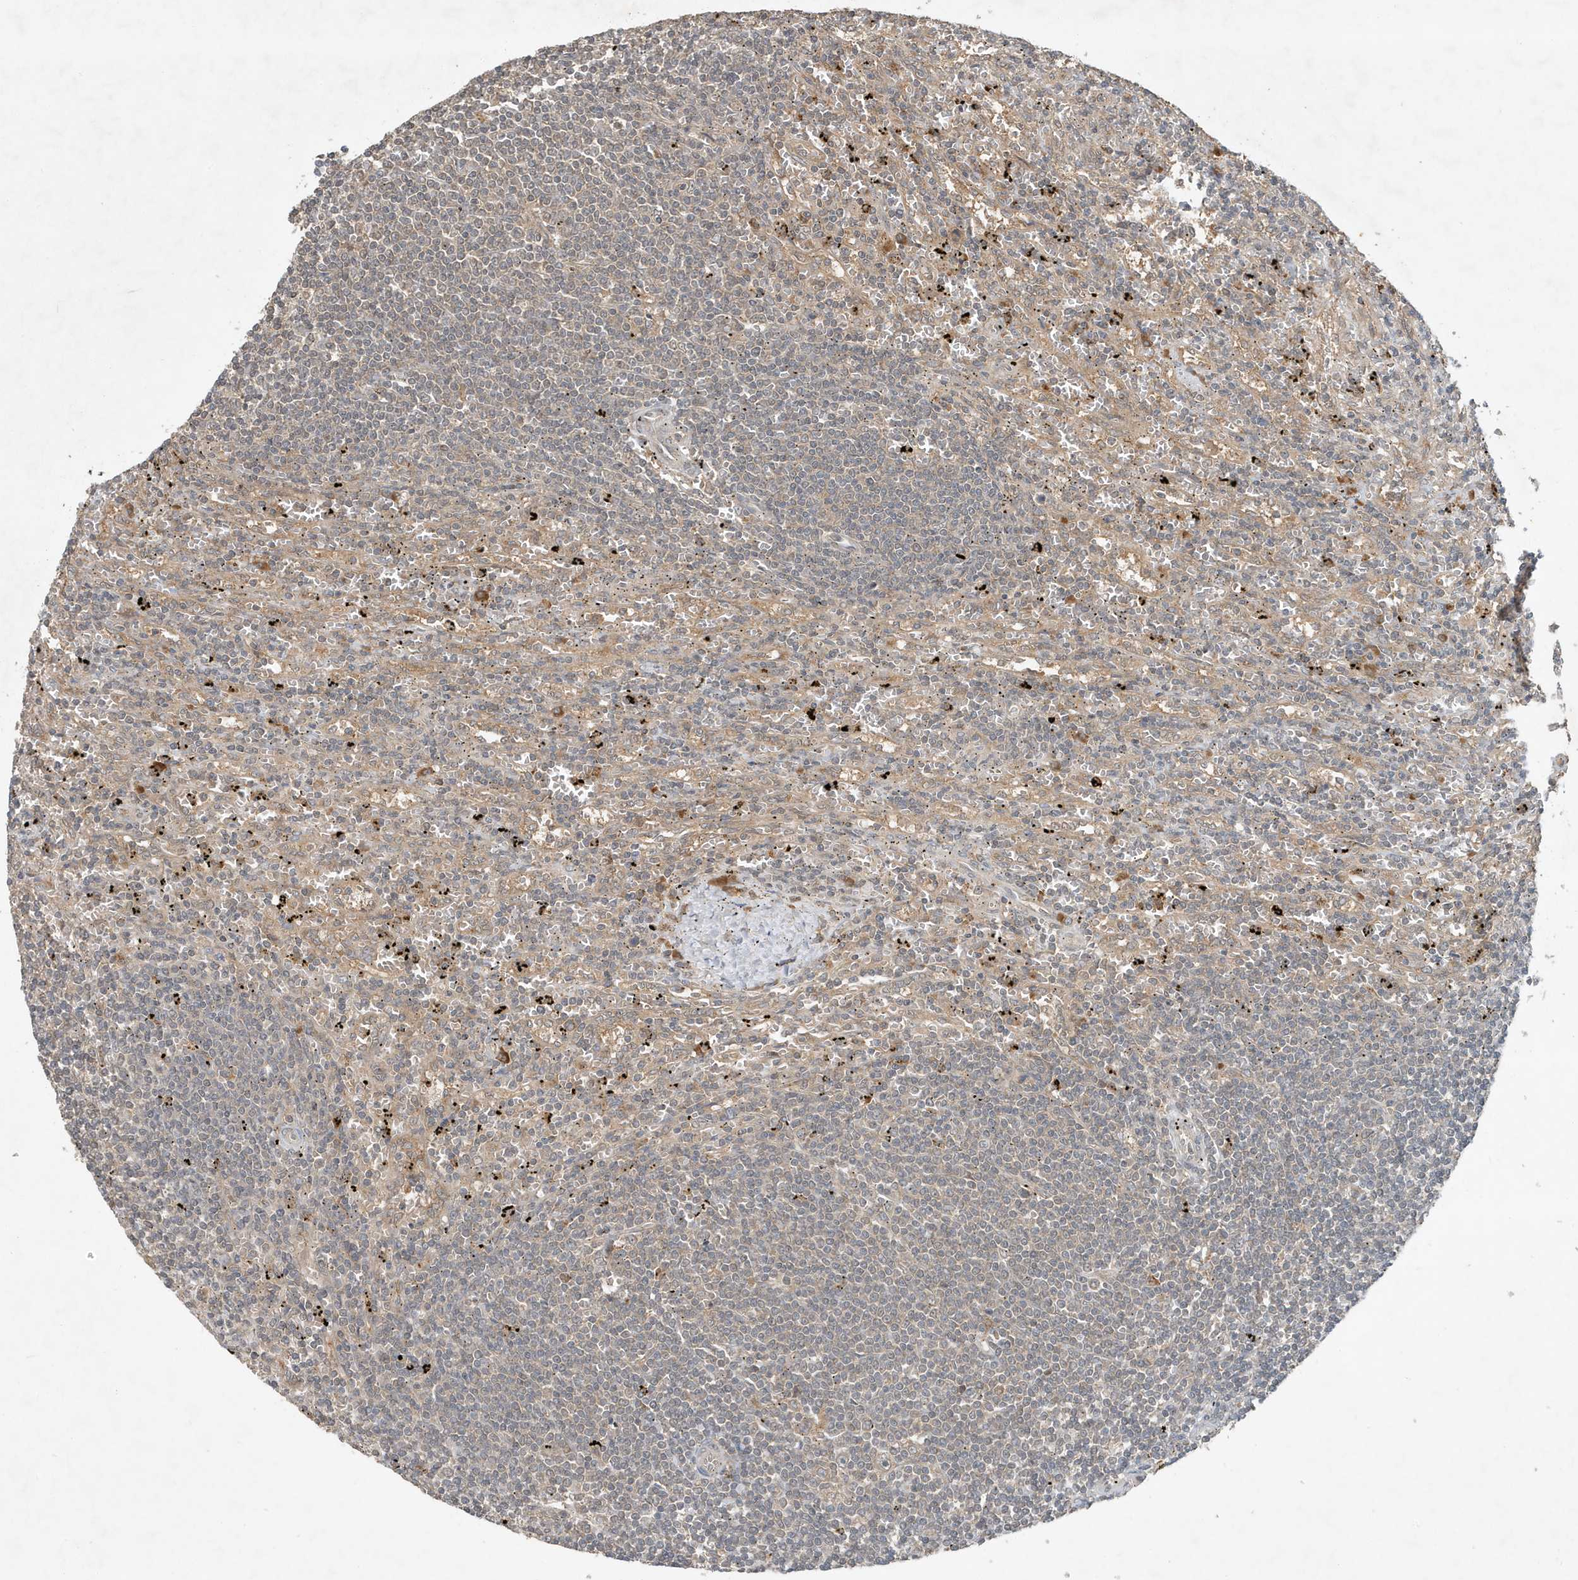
{"staining": {"intensity": "negative", "quantity": "none", "location": "none"}, "tissue": "lymphoma", "cell_type": "Tumor cells", "image_type": "cancer", "snomed": [{"axis": "morphology", "description": "Malignant lymphoma, non-Hodgkin's type, Low grade"}, {"axis": "topography", "description": "Spleen"}], "caption": "Immunohistochemistry of human malignant lymphoma, non-Hodgkin's type (low-grade) reveals no staining in tumor cells.", "gene": "ABCB9", "patient": {"sex": "male", "age": 76}}